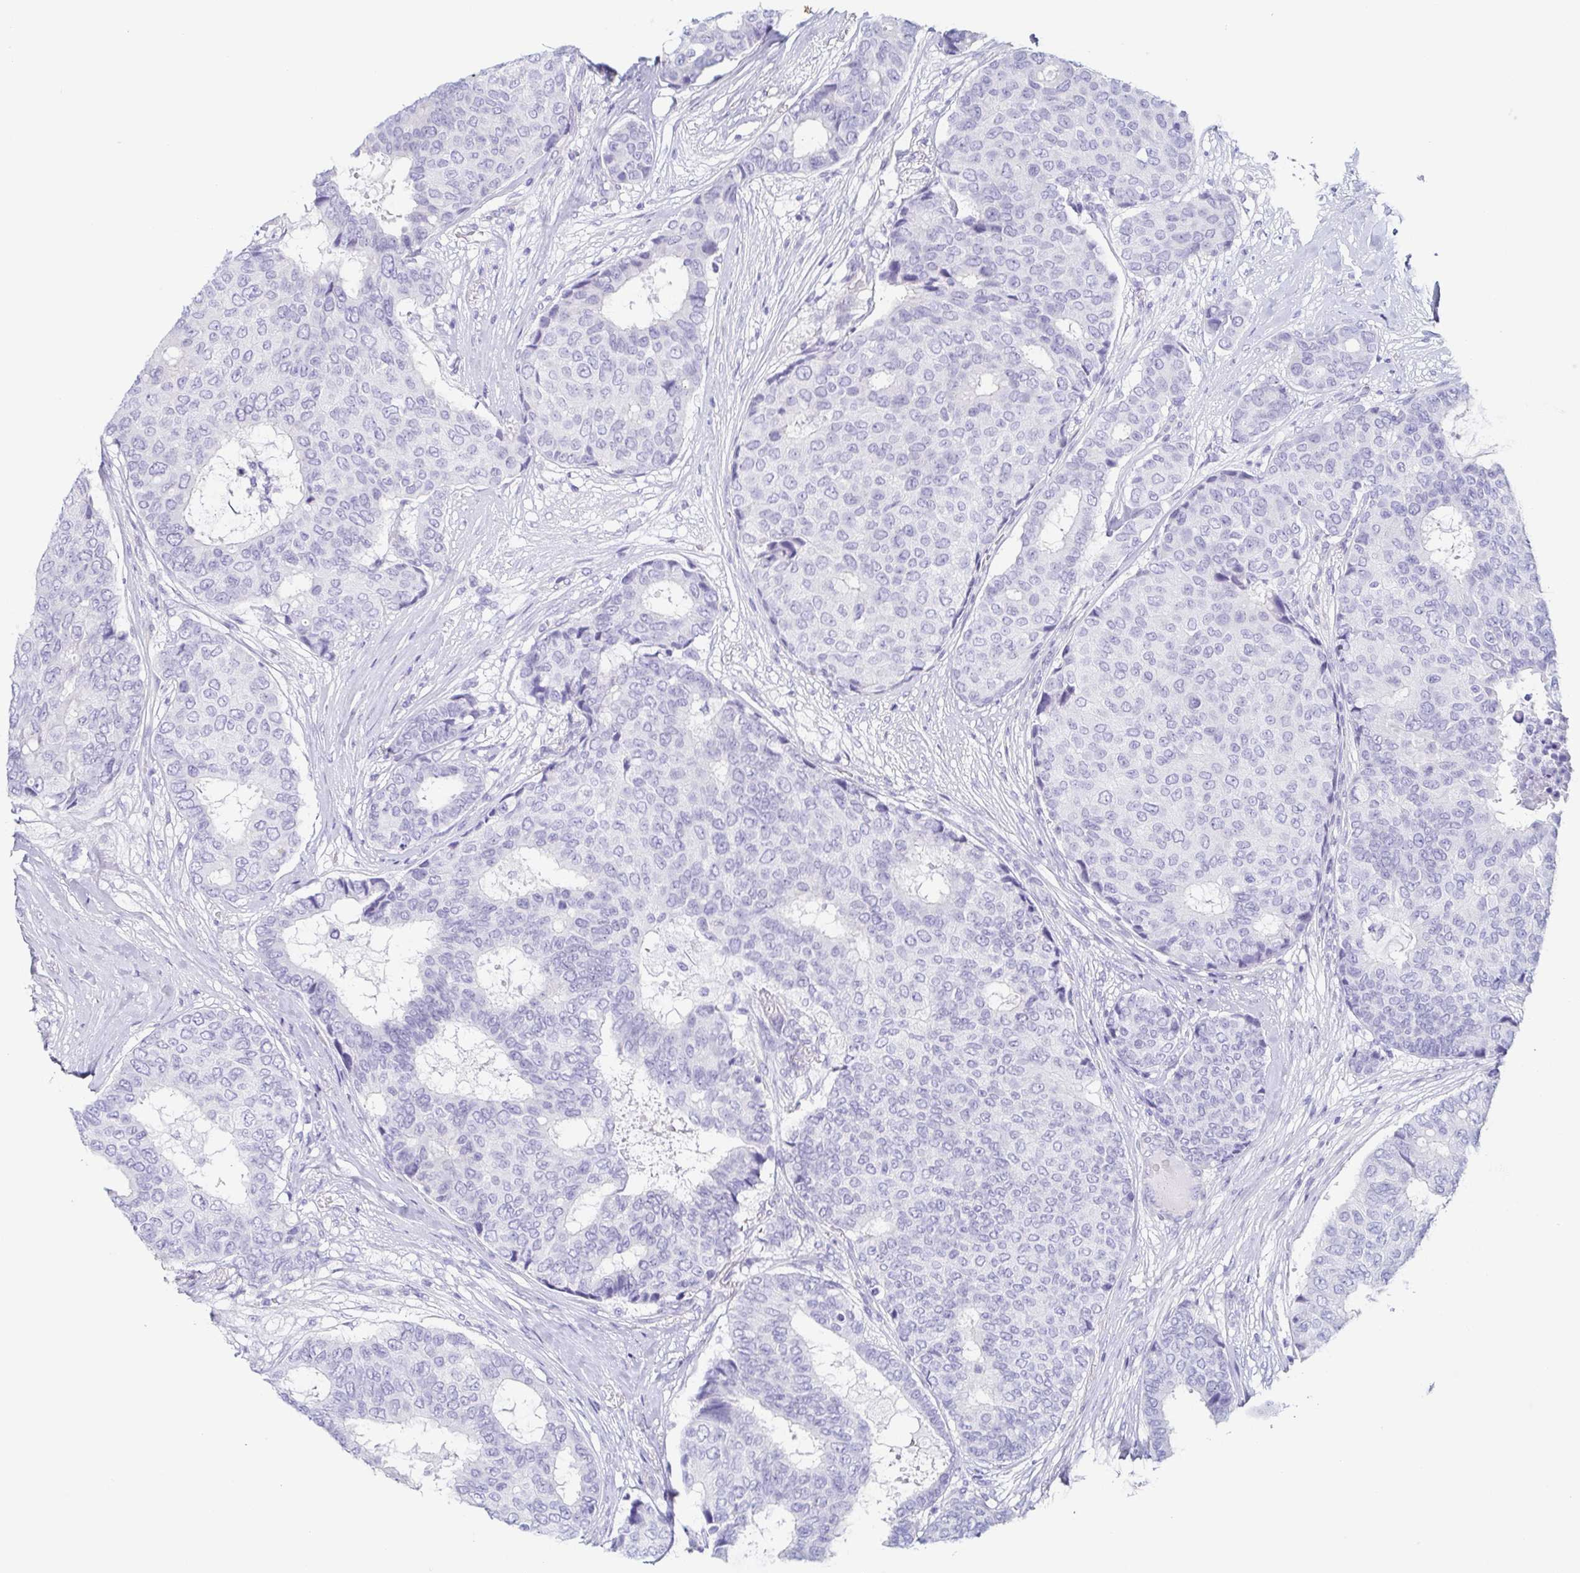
{"staining": {"intensity": "negative", "quantity": "none", "location": "none"}, "tissue": "breast cancer", "cell_type": "Tumor cells", "image_type": "cancer", "snomed": [{"axis": "morphology", "description": "Duct carcinoma"}, {"axis": "topography", "description": "Breast"}], "caption": "Breast invasive ductal carcinoma was stained to show a protein in brown. There is no significant positivity in tumor cells.", "gene": "PRR4", "patient": {"sex": "female", "age": 75}}